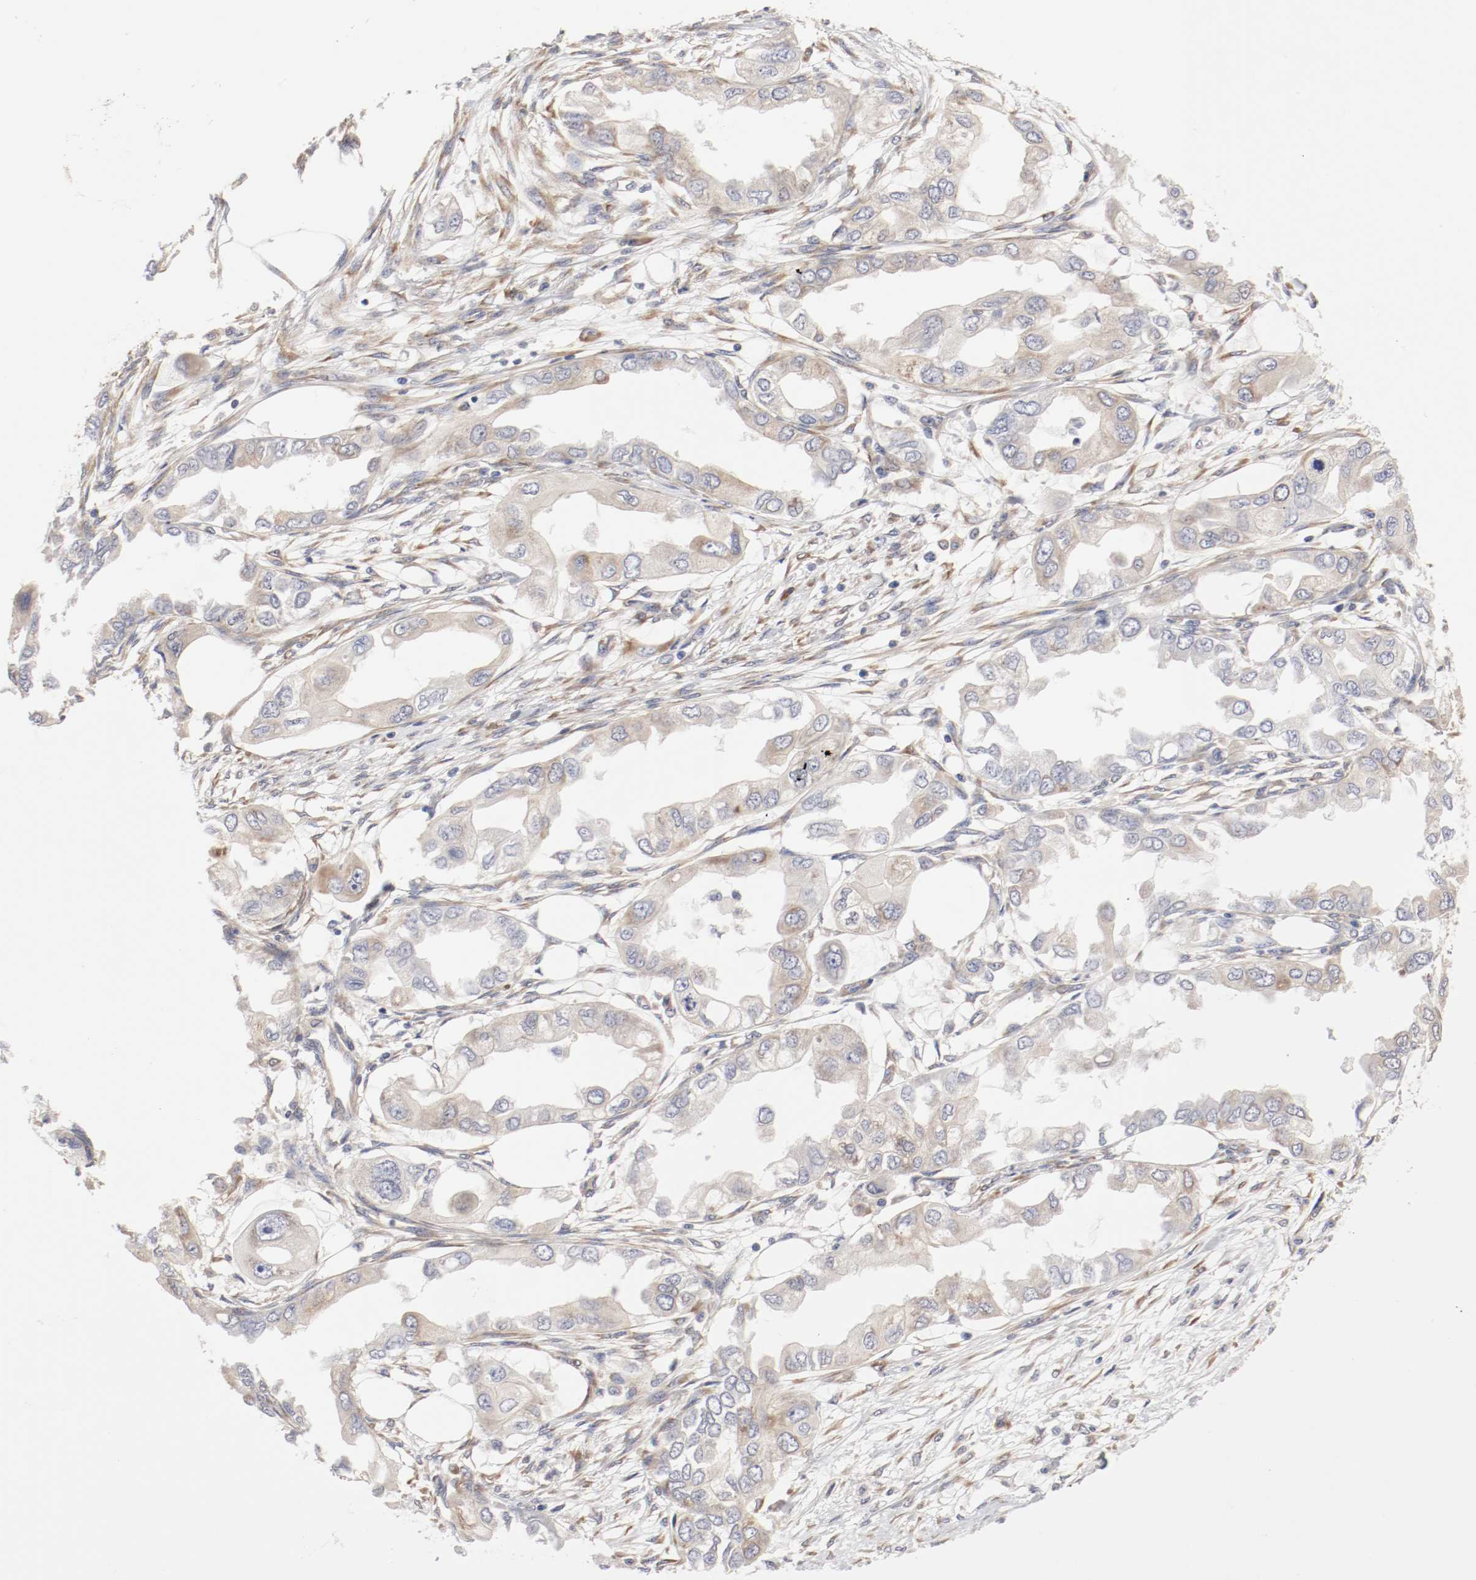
{"staining": {"intensity": "weak", "quantity": ">75%", "location": "cytoplasmic/membranous"}, "tissue": "endometrial cancer", "cell_type": "Tumor cells", "image_type": "cancer", "snomed": [{"axis": "morphology", "description": "Adenocarcinoma, NOS"}, {"axis": "topography", "description": "Endometrium"}], "caption": "Protein staining of adenocarcinoma (endometrial) tissue displays weak cytoplasmic/membranous expression in approximately >75% of tumor cells.", "gene": "FKBP3", "patient": {"sex": "female", "age": 67}}